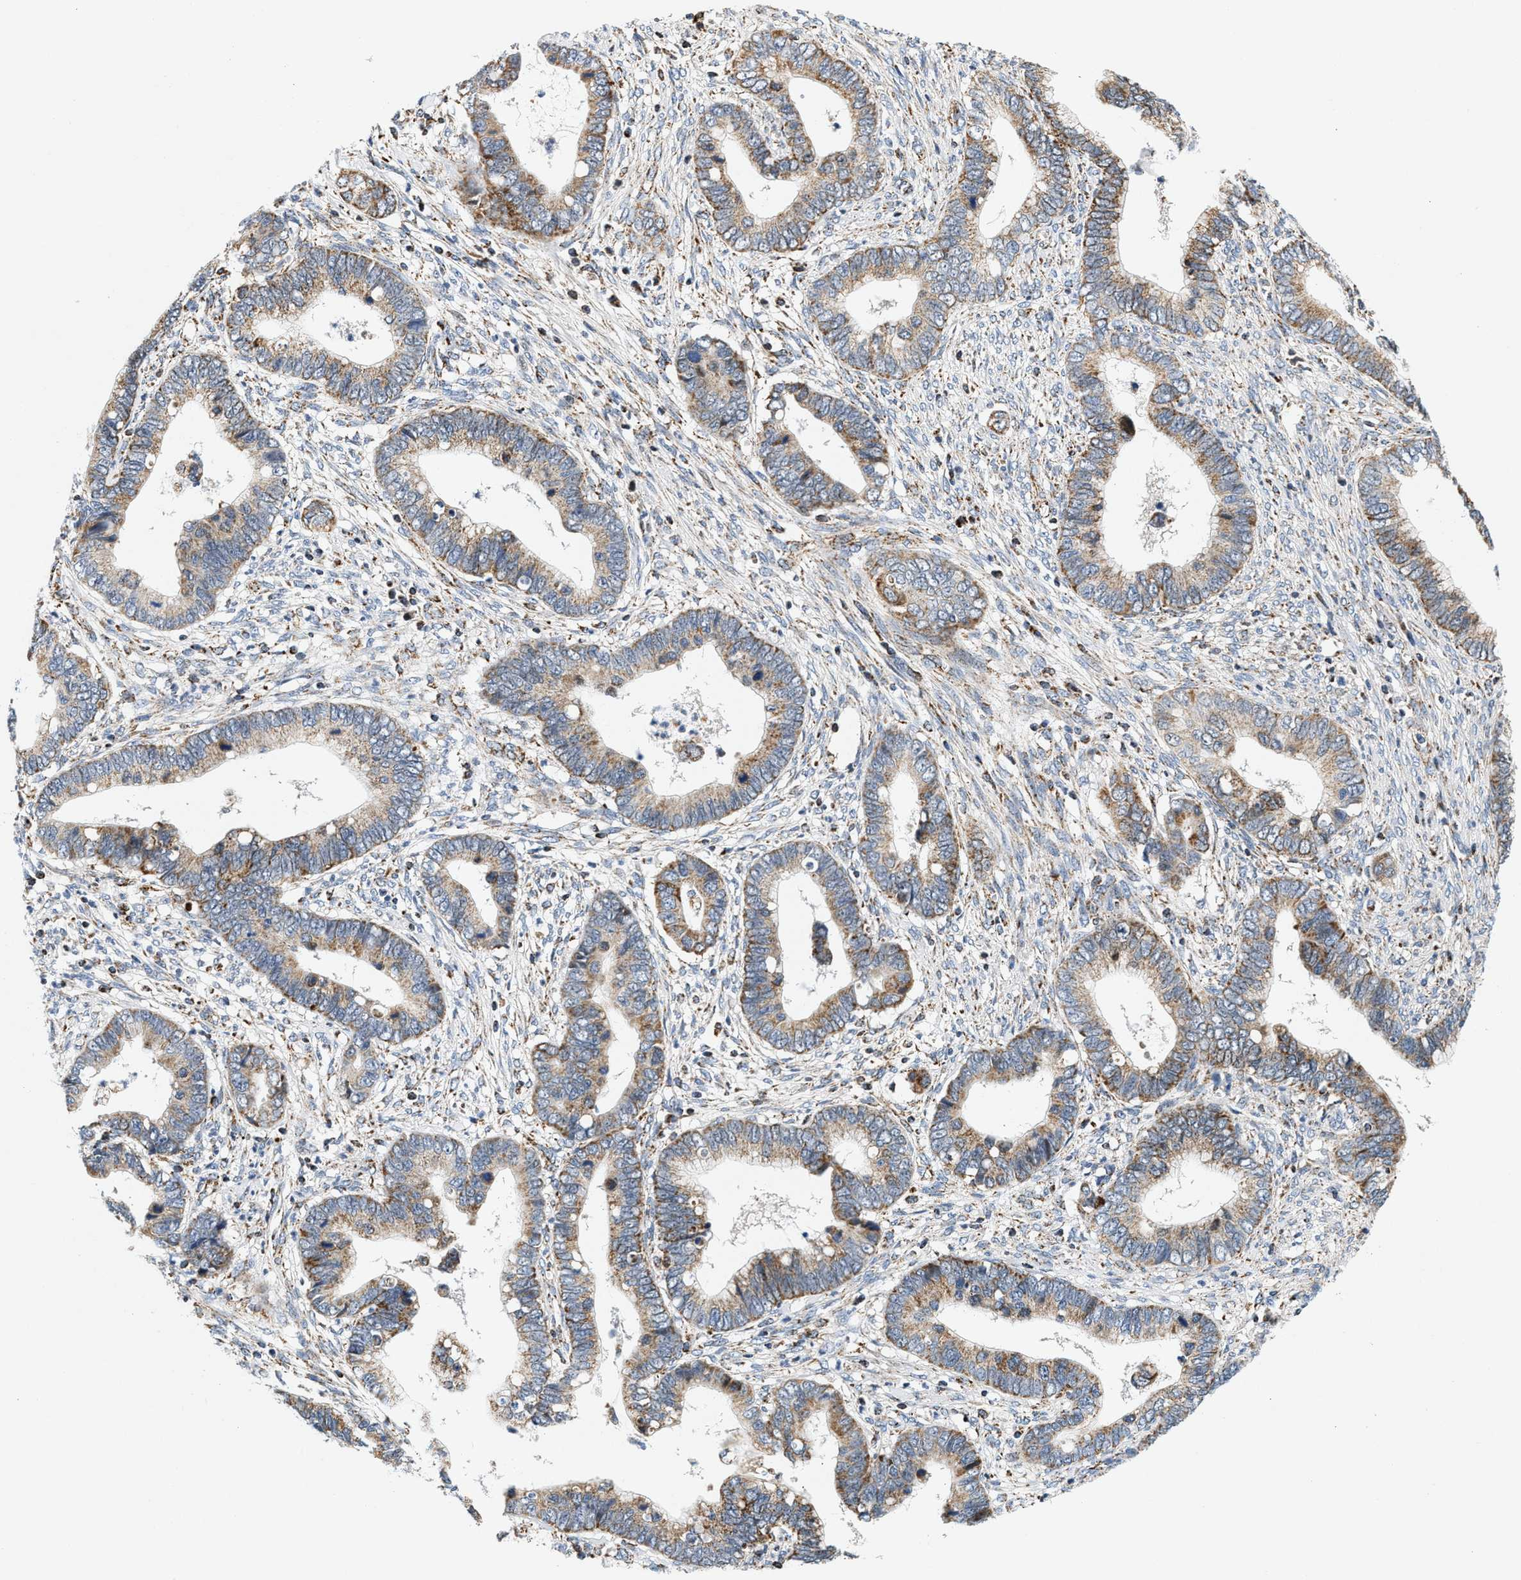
{"staining": {"intensity": "moderate", "quantity": "25%-75%", "location": "cytoplasmic/membranous"}, "tissue": "cervical cancer", "cell_type": "Tumor cells", "image_type": "cancer", "snomed": [{"axis": "morphology", "description": "Adenocarcinoma, NOS"}, {"axis": "topography", "description": "Cervix"}], "caption": "IHC of human adenocarcinoma (cervical) demonstrates medium levels of moderate cytoplasmic/membranous staining in about 25%-75% of tumor cells.", "gene": "PDE1A", "patient": {"sex": "female", "age": 44}}